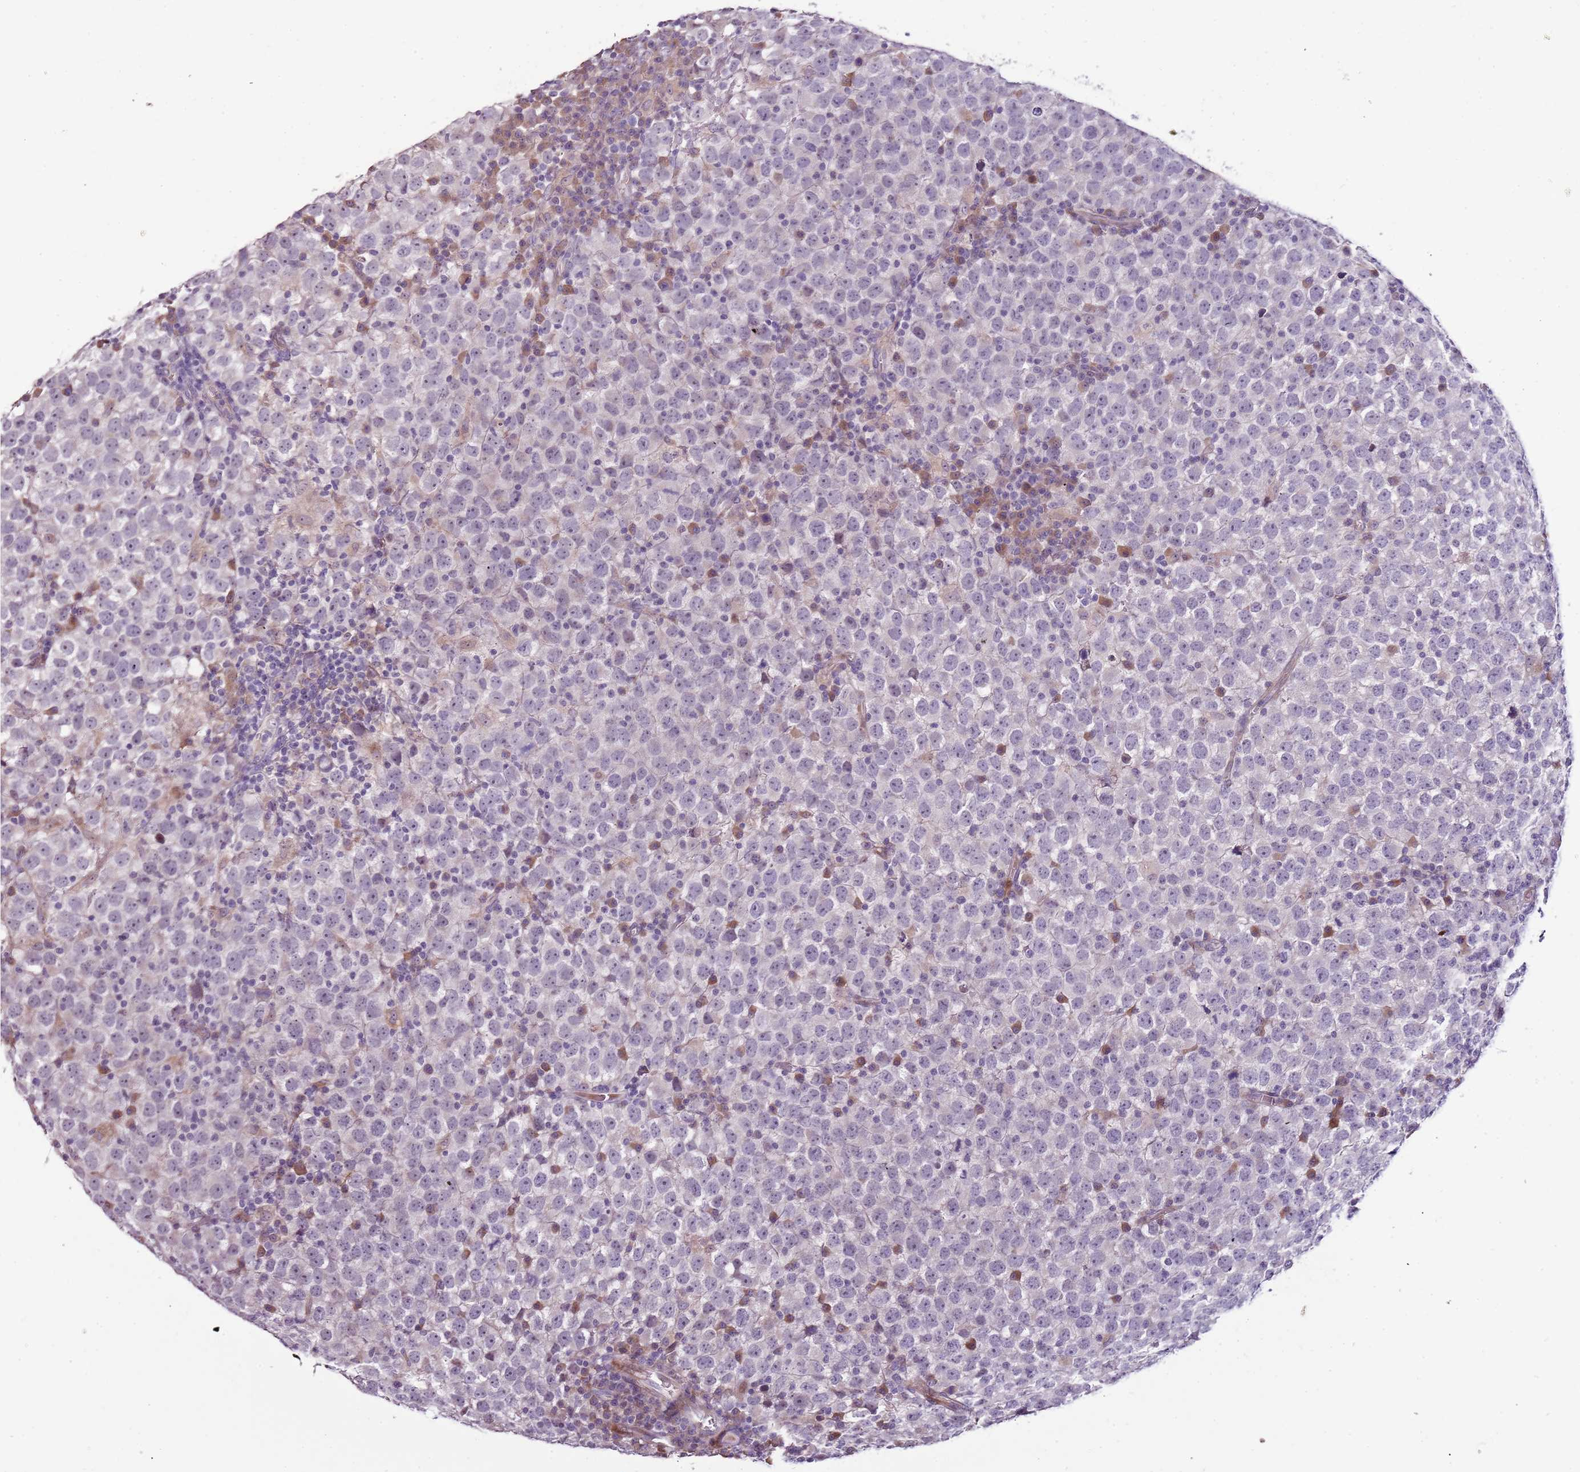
{"staining": {"intensity": "negative", "quantity": "none", "location": "none"}, "tissue": "testis cancer", "cell_type": "Tumor cells", "image_type": "cancer", "snomed": [{"axis": "morphology", "description": "Seminoma, NOS"}, {"axis": "topography", "description": "Testis"}], "caption": "The micrograph shows no staining of tumor cells in testis cancer (seminoma).", "gene": "NKX2-3", "patient": {"sex": "male", "age": 65}}